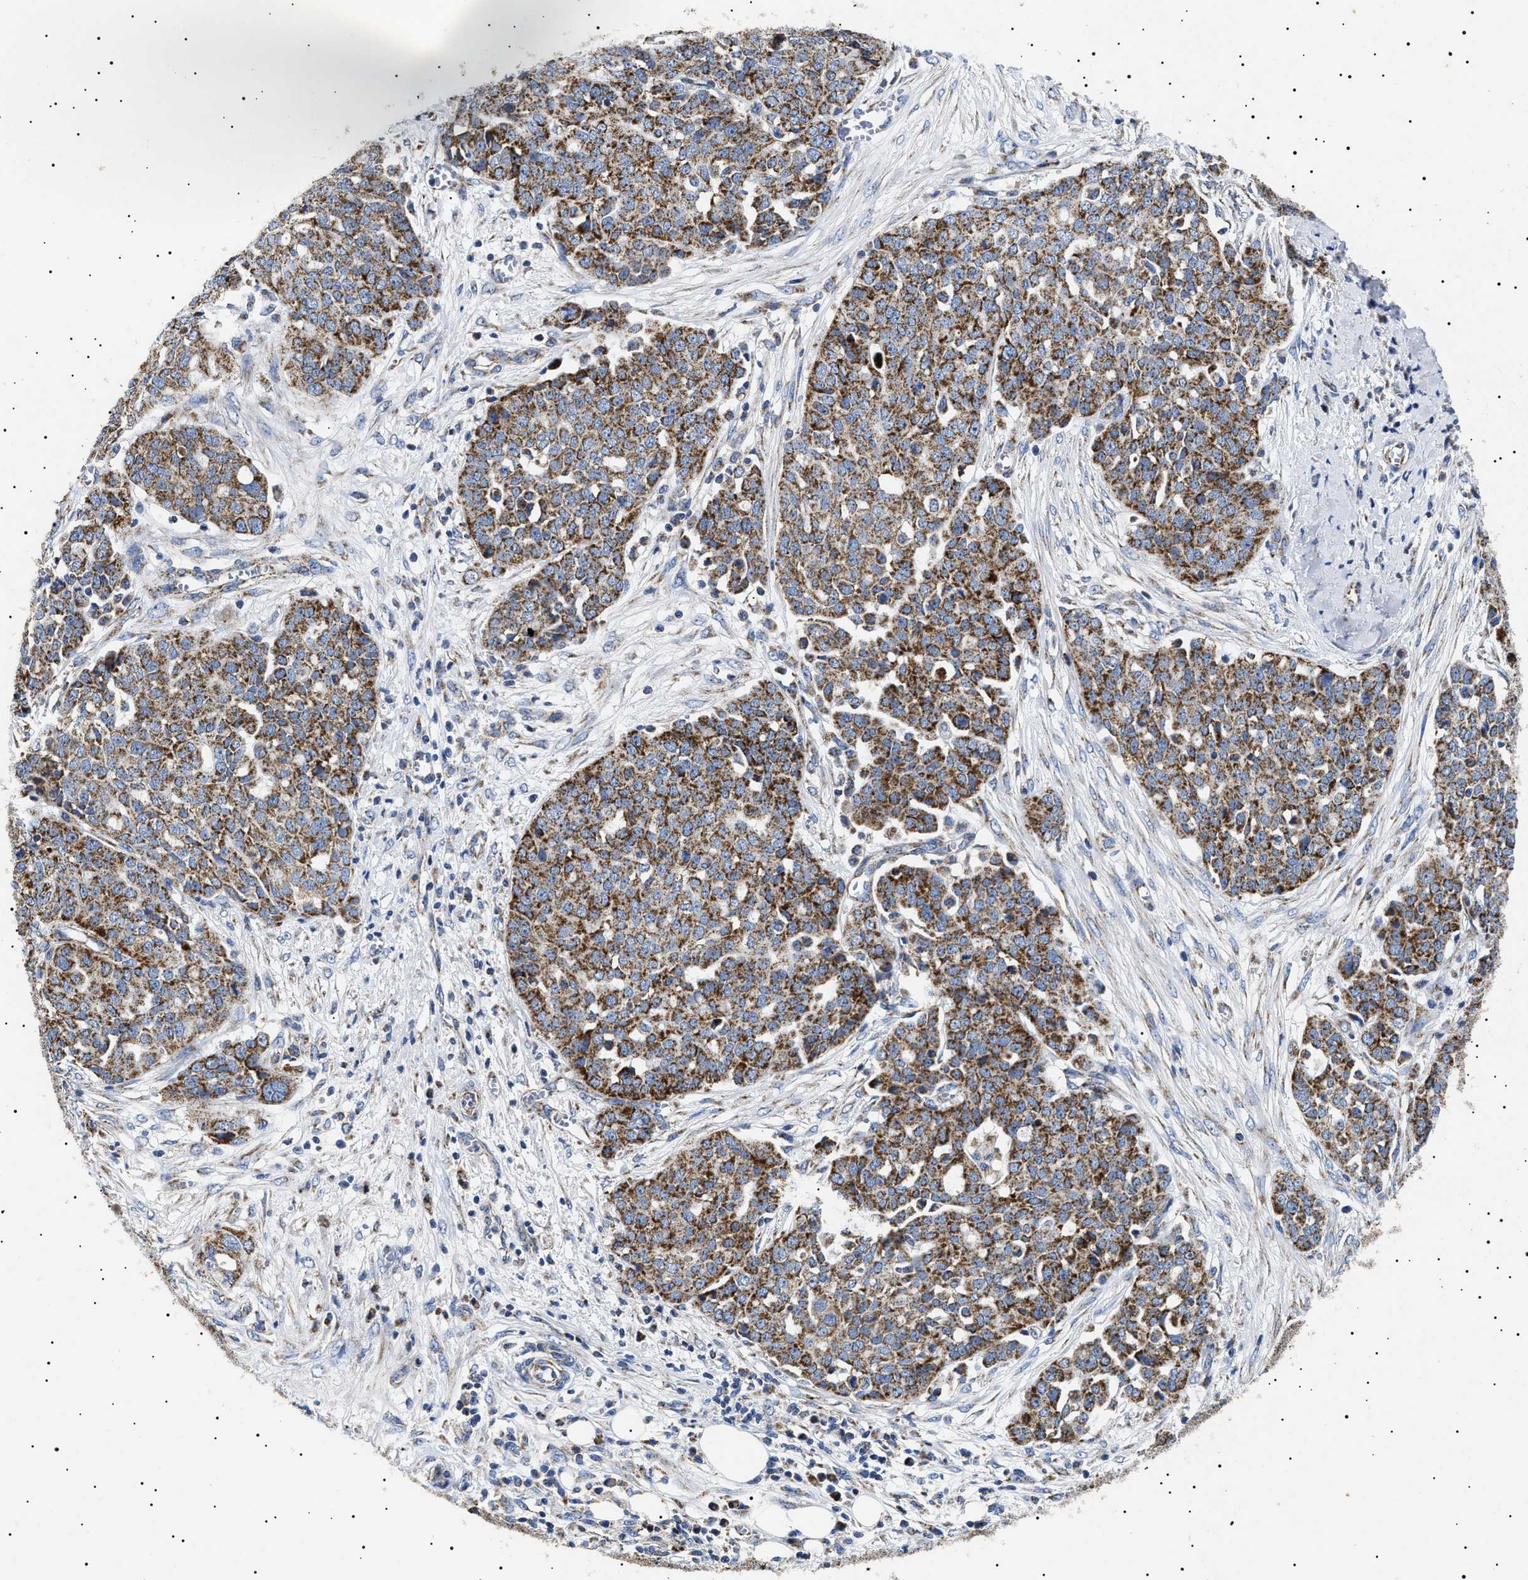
{"staining": {"intensity": "strong", "quantity": ">75%", "location": "cytoplasmic/membranous"}, "tissue": "ovarian cancer", "cell_type": "Tumor cells", "image_type": "cancer", "snomed": [{"axis": "morphology", "description": "Cystadenocarcinoma, serous, NOS"}, {"axis": "topography", "description": "Soft tissue"}, {"axis": "topography", "description": "Ovary"}], "caption": "Strong cytoplasmic/membranous protein staining is present in about >75% of tumor cells in serous cystadenocarcinoma (ovarian). (DAB = brown stain, brightfield microscopy at high magnification).", "gene": "CHRDL2", "patient": {"sex": "female", "age": 57}}